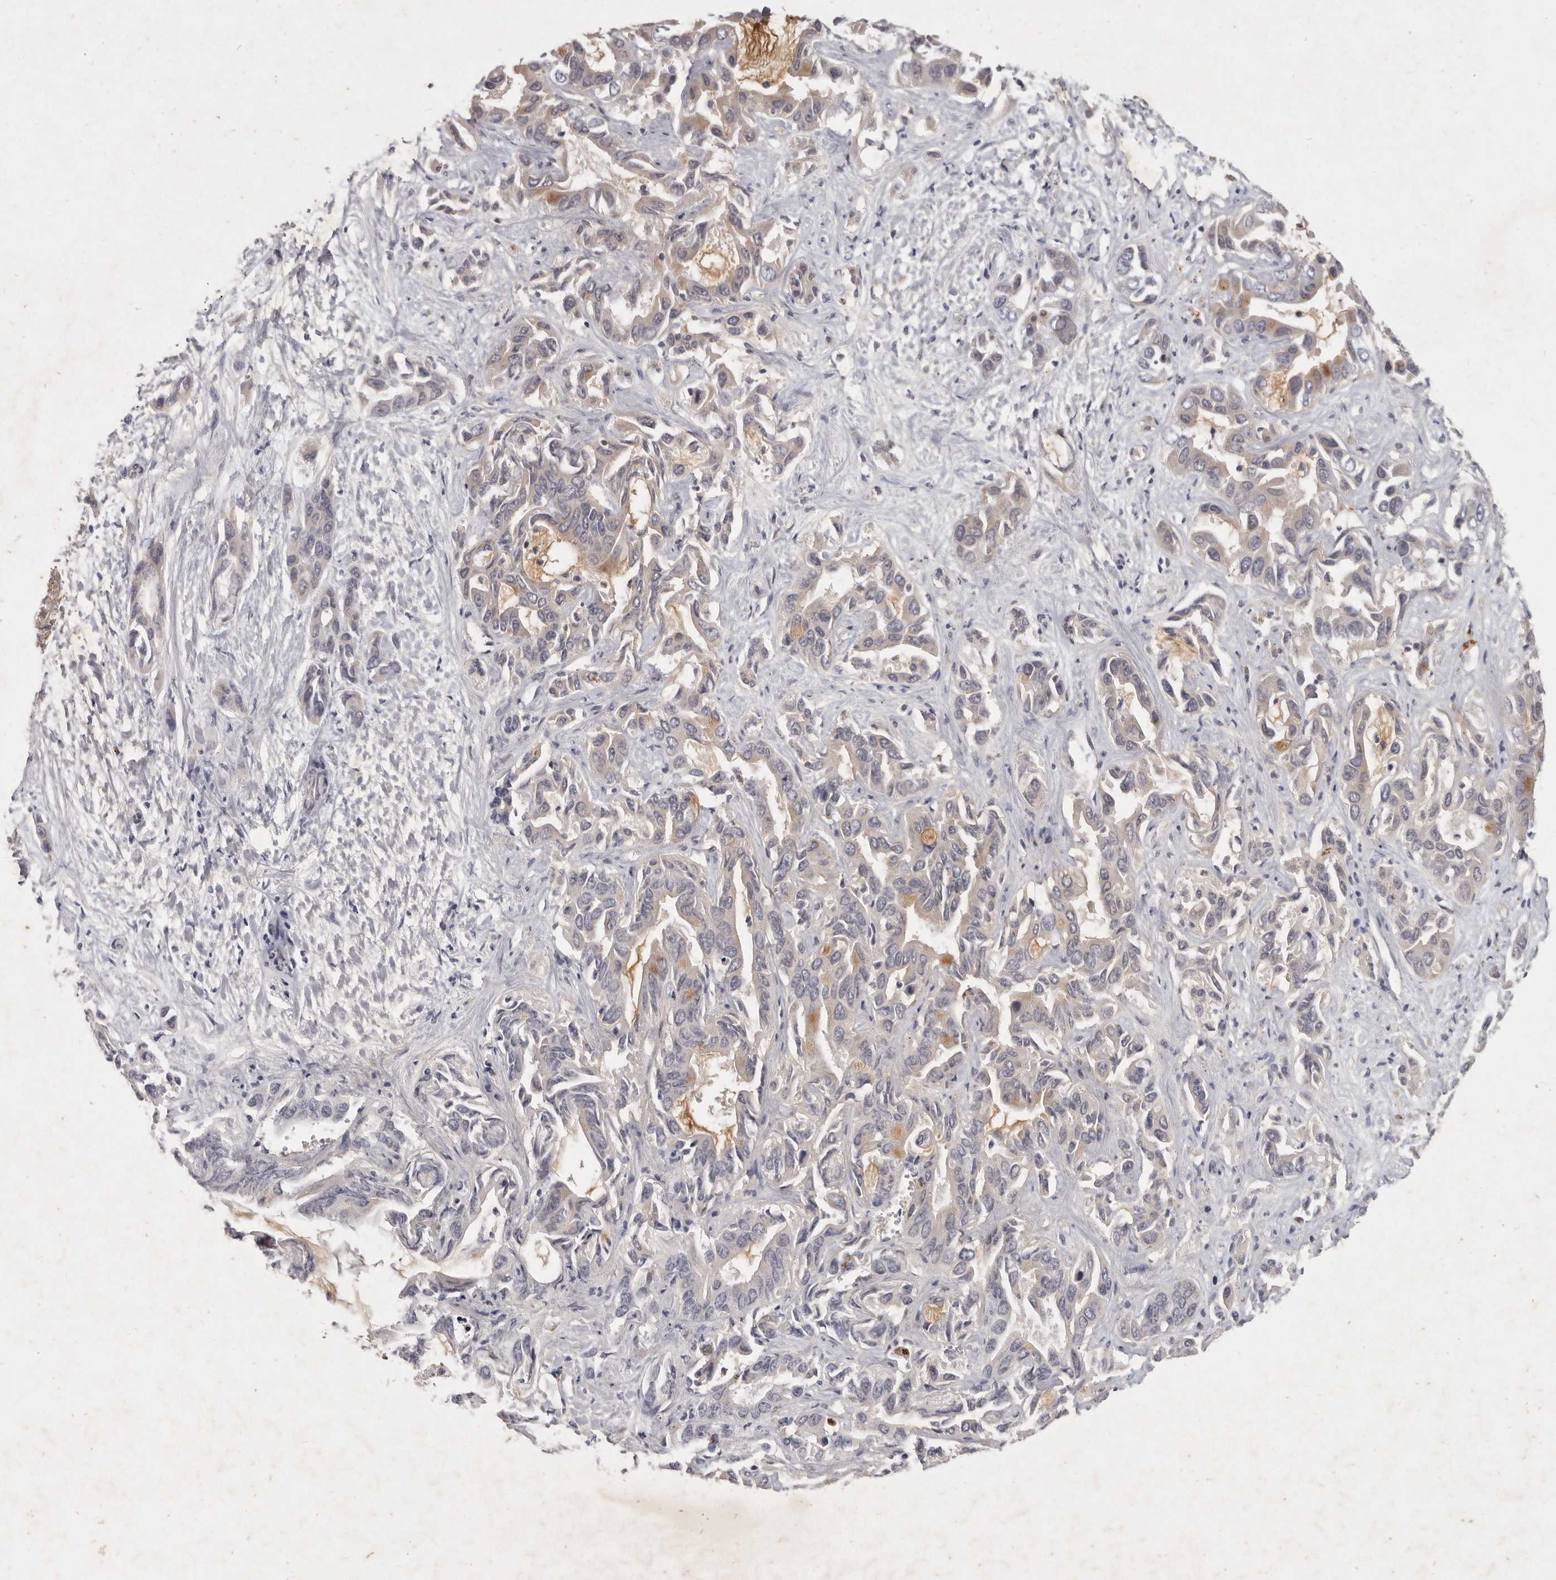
{"staining": {"intensity": "negative", "quantity": "none", "location": "none"}, "tissue": "liver cancer", "cell_type": "Tumor cells", "image_type": "cancer", "snomed": [{"axis": "morphology", "description": "Cholangiocarcinoma"}, {"axis": "topography", "description": "Liver"}], "caption": "Immunohistochemistry (IHC) histopathology image of liver cancer (cholangiocarcinoma) stained for a protein (brown), which demonstrates no expression in tumor cells. The staining was performed using DAB to visualize the protein expression in brown, while the nuclei were stained in blue with hematoxylin (Magnification: 20x).", "gene": "SLC22A1", "patient": {"sex": "female", "age": 52}}